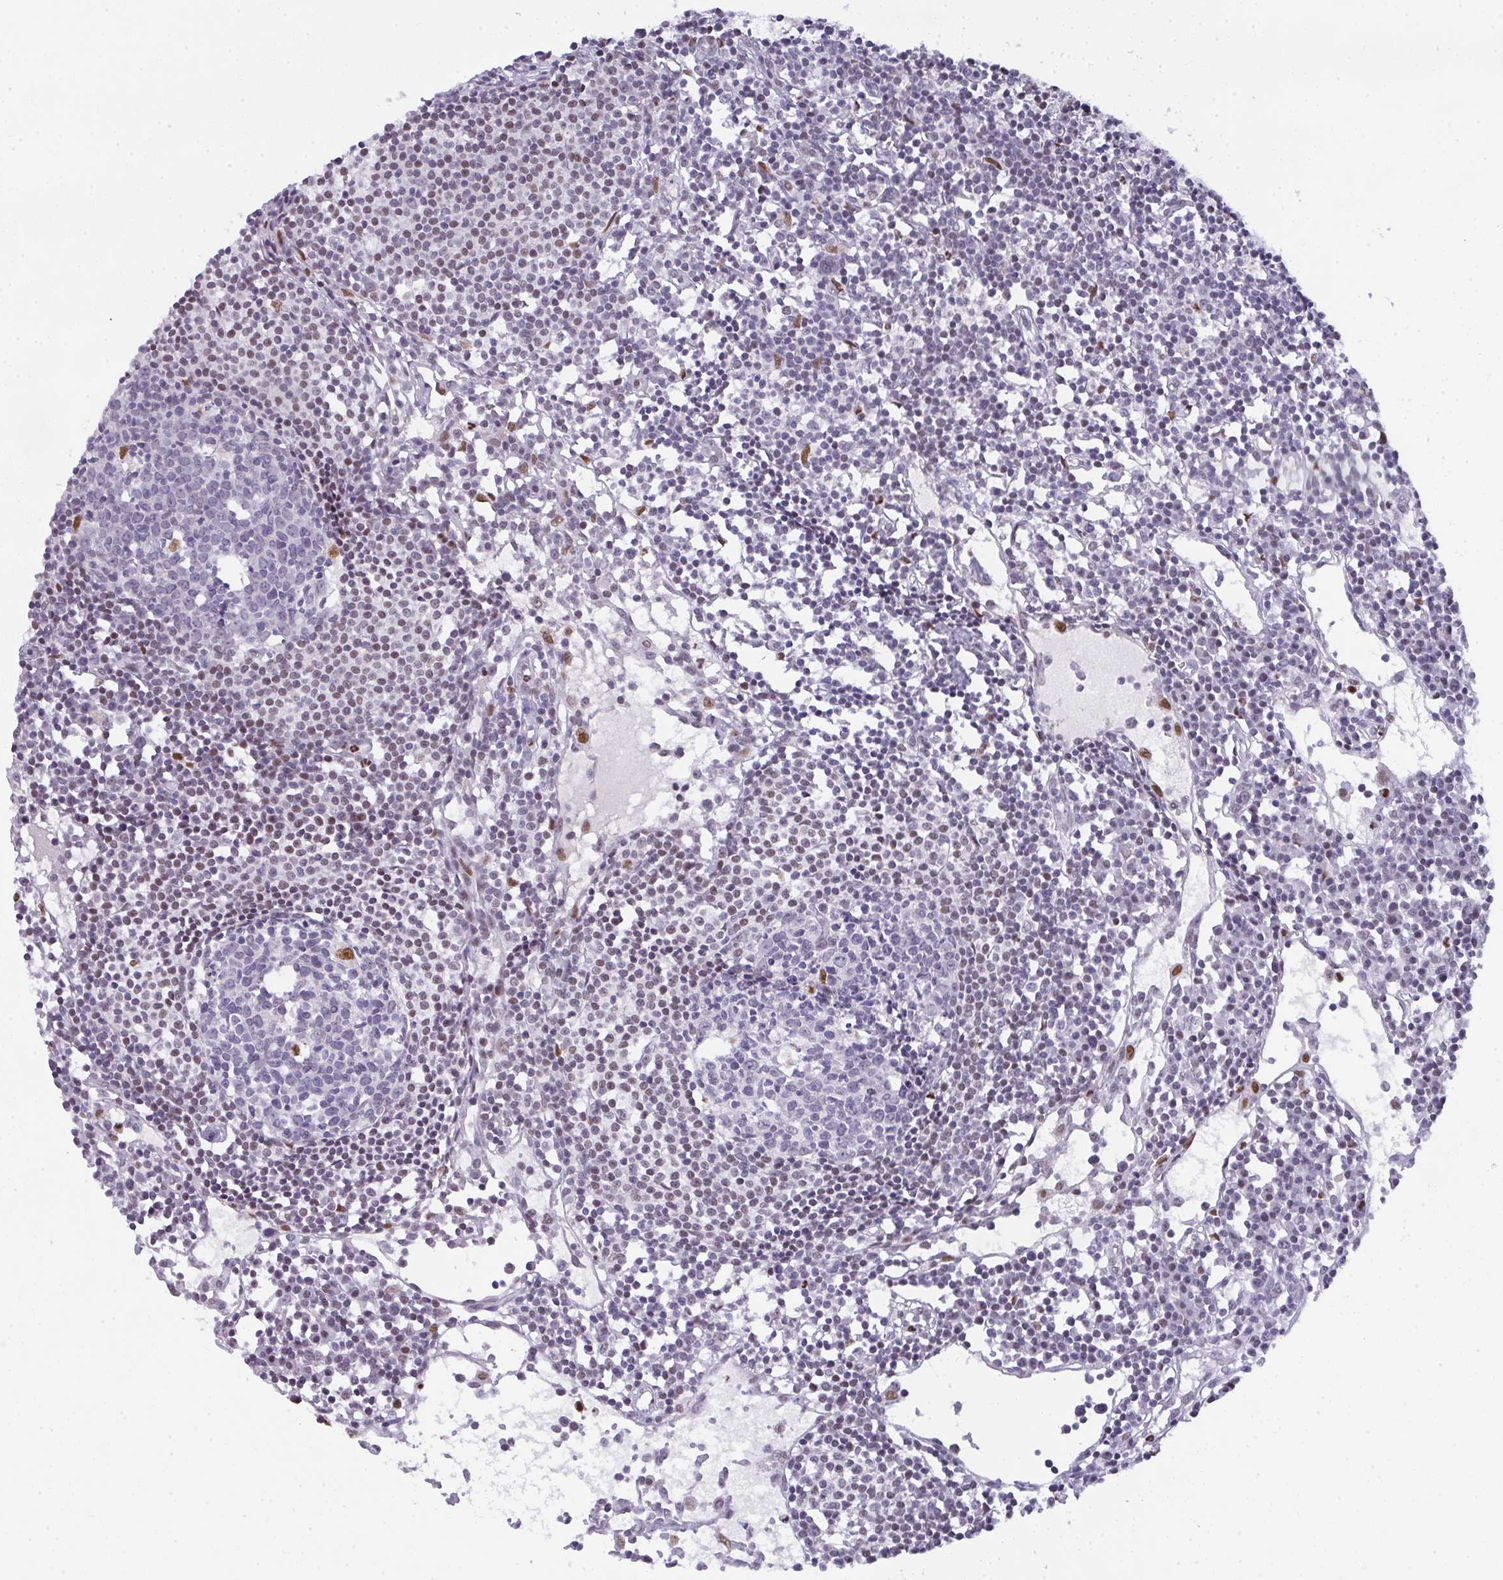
{"staining": {"intensity": "moderate", "quantity": "<25%", "location": "nuclear"}, "tissue": "lymph node", "cell_type": "Germinal center cells", "image_type": "normal", "snomed": [{"axis": "morphology", "description": "Normal tissue, NOS"}, {"axis": "topography", "description": "Lymph node"}], "caption": "Immunohistochemical staining of unremarkable human lymph node demonstrates <25% levels of moderate nuclear protein expression in about <25% of germinal center cells. (DAB IHC, brown staining for protein, blue staining for nuclei).", "gene": "BBX", "patient": {"sex": "female", "age": 78}}